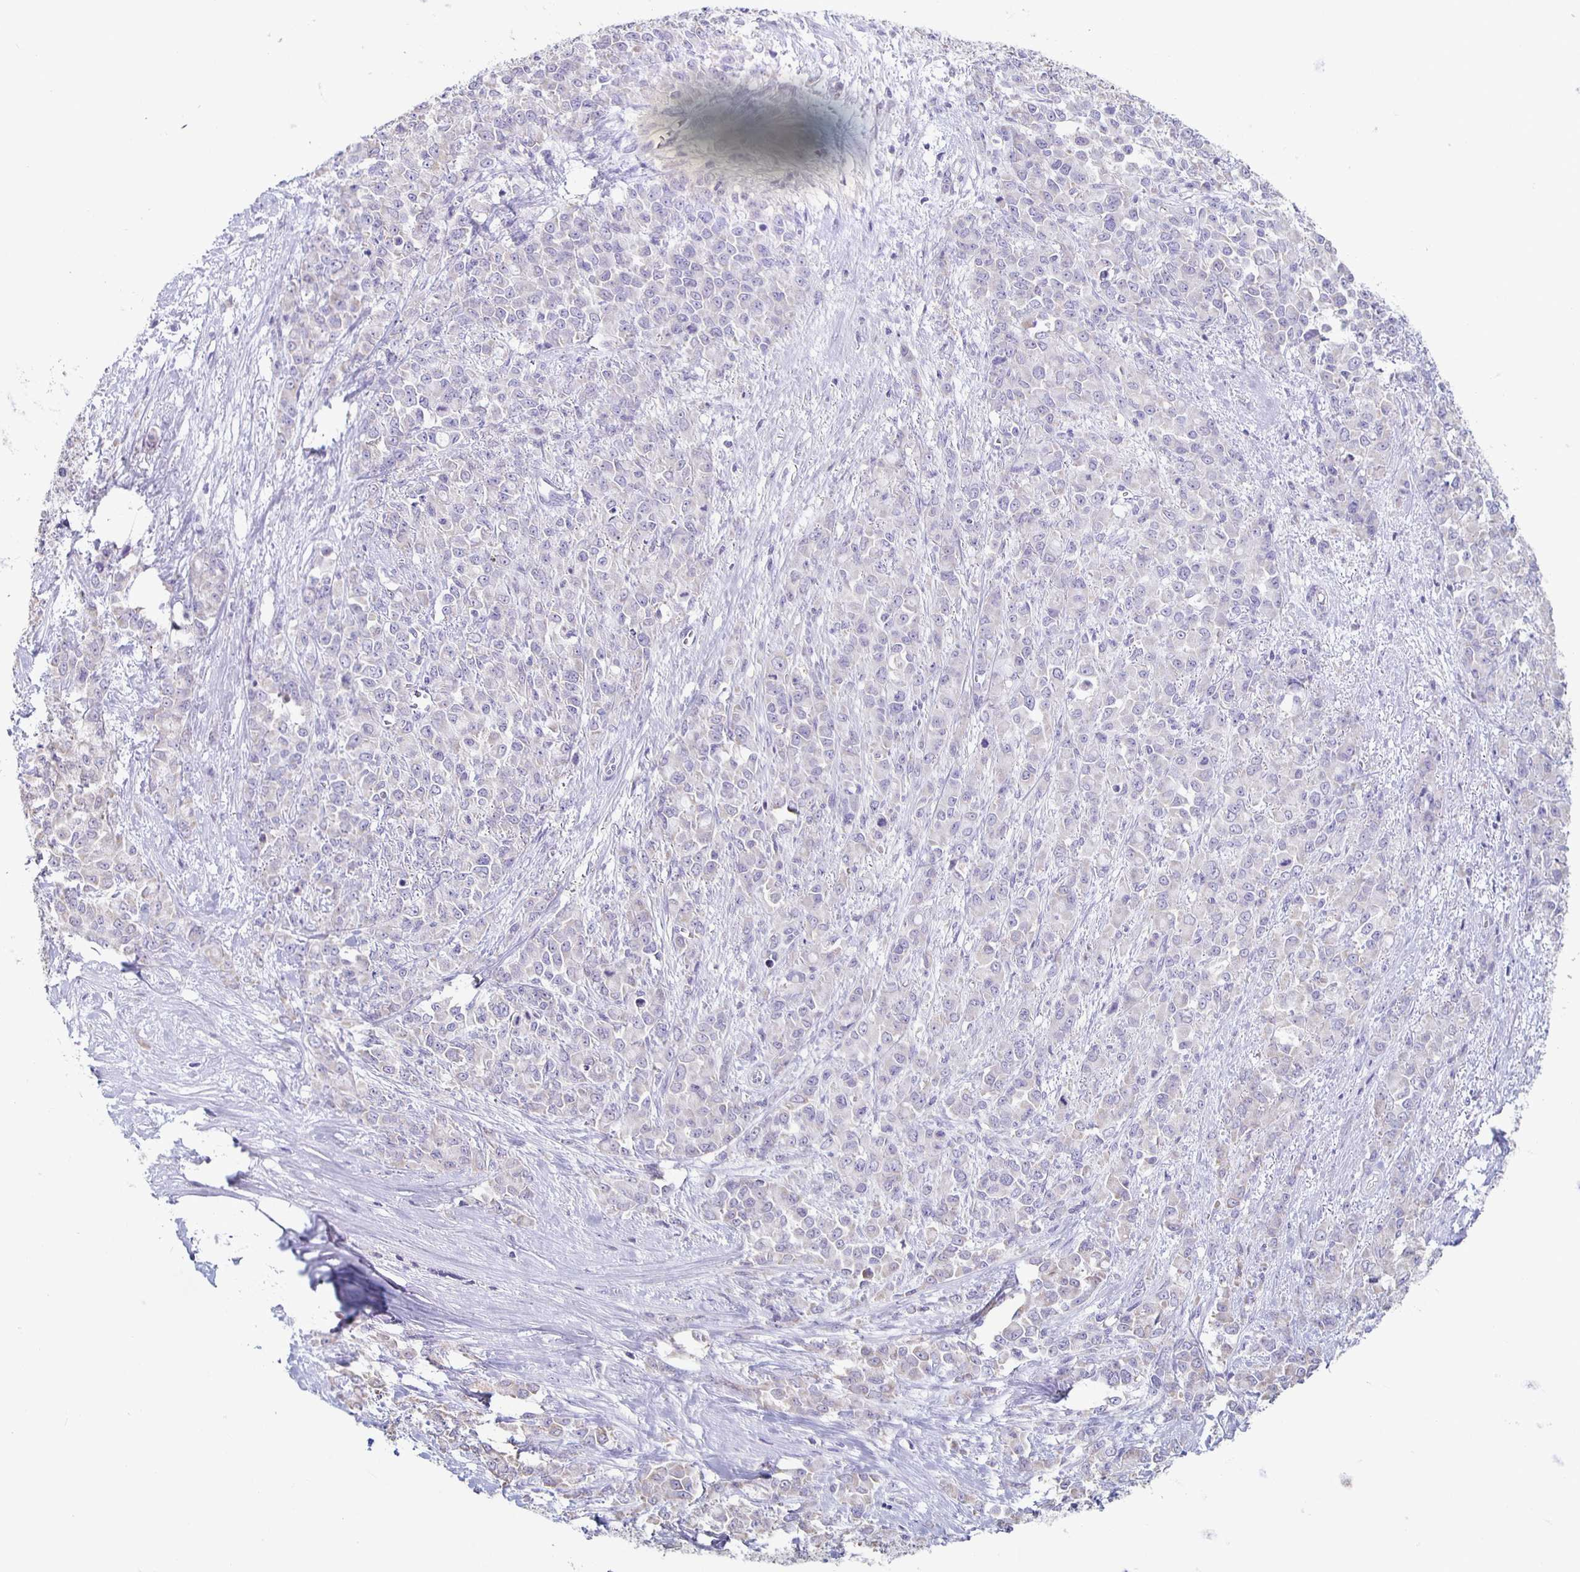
{"staining": {"intensity": "weak", "quantity": "<25%", "location": "cytoplasmic/membranous"}, "tissue": "stomach cancer", "cell_type": "Tumor cells", "image_type": "cancer", "snomed": [{"axis": "morphology", "description": "Adenocarcinoma, NOS"}, {"axis": "topography", "description": "Stomach"}], "caption": "Tumor cells show no significant expression in stomach adenocarcinoma.", "gene": "TPPP", "patient": {"sex": "female", "age": 76}}